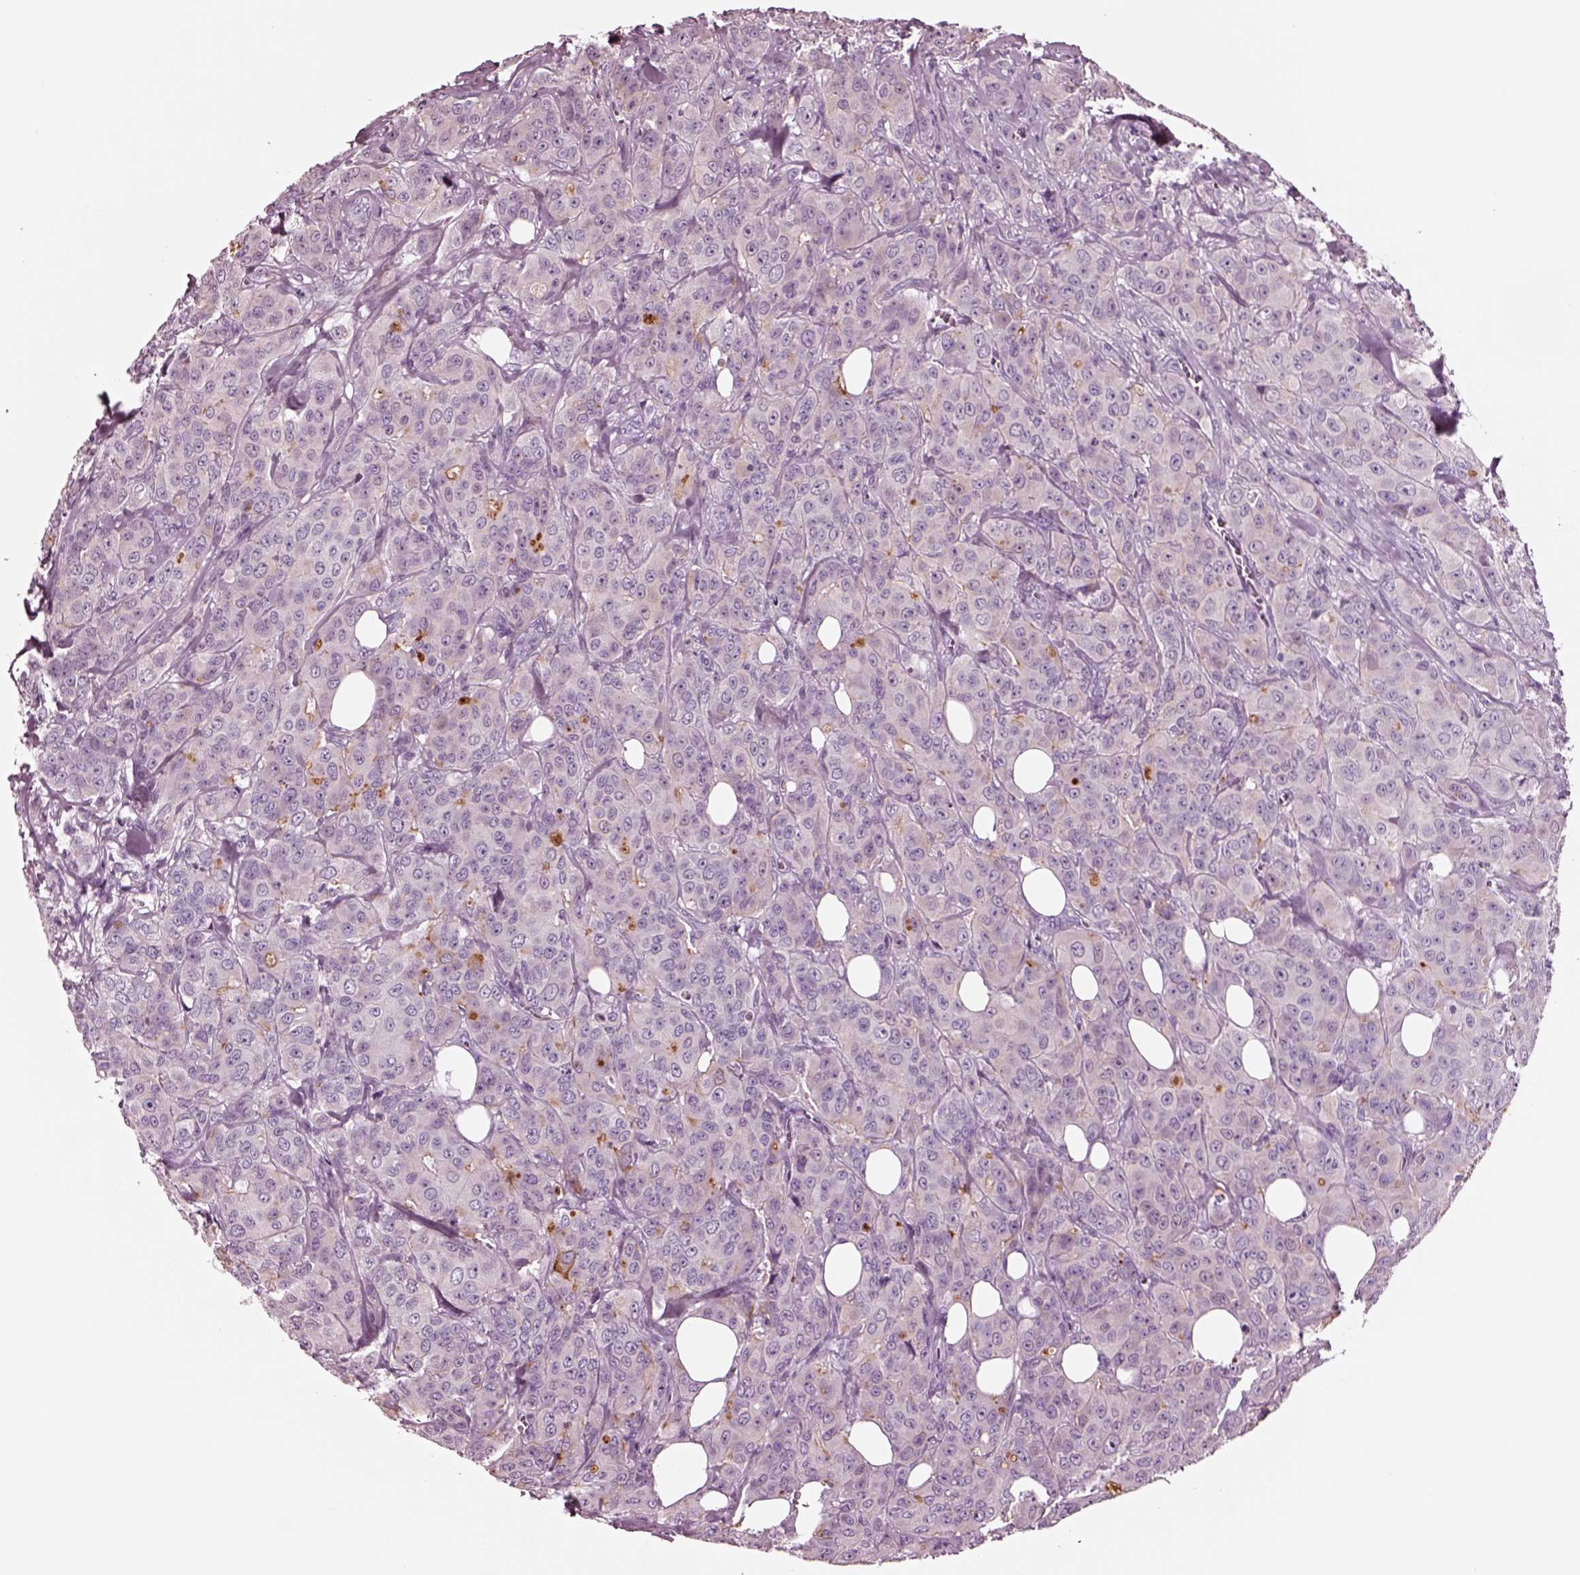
{"staining": {"intensity": "weak", "quantity": "<25%", "location": "cytoplasmic/membranous"}, "tissue": "breast cancer", "cell_type": "Tumor cells", "image_type": "cancer", "snomed": [{"axis": "morphology", "description": "Duct carcinoma"}, {"axis": "topography", "description": "Breast"}], "caption": "High magnification brightfield microscopy of breast cancer (intraductal carcinoma) stained with DAB (3,3'-diaminobenzidine) (brown) and counterstained with hematoxylin (blue): tumor cells show no significant staining. (Brightfield microscopy of DAB IHC at high magnification).", "gene": "NMRK2", "patient": {"sex": "female", "age": 43}}